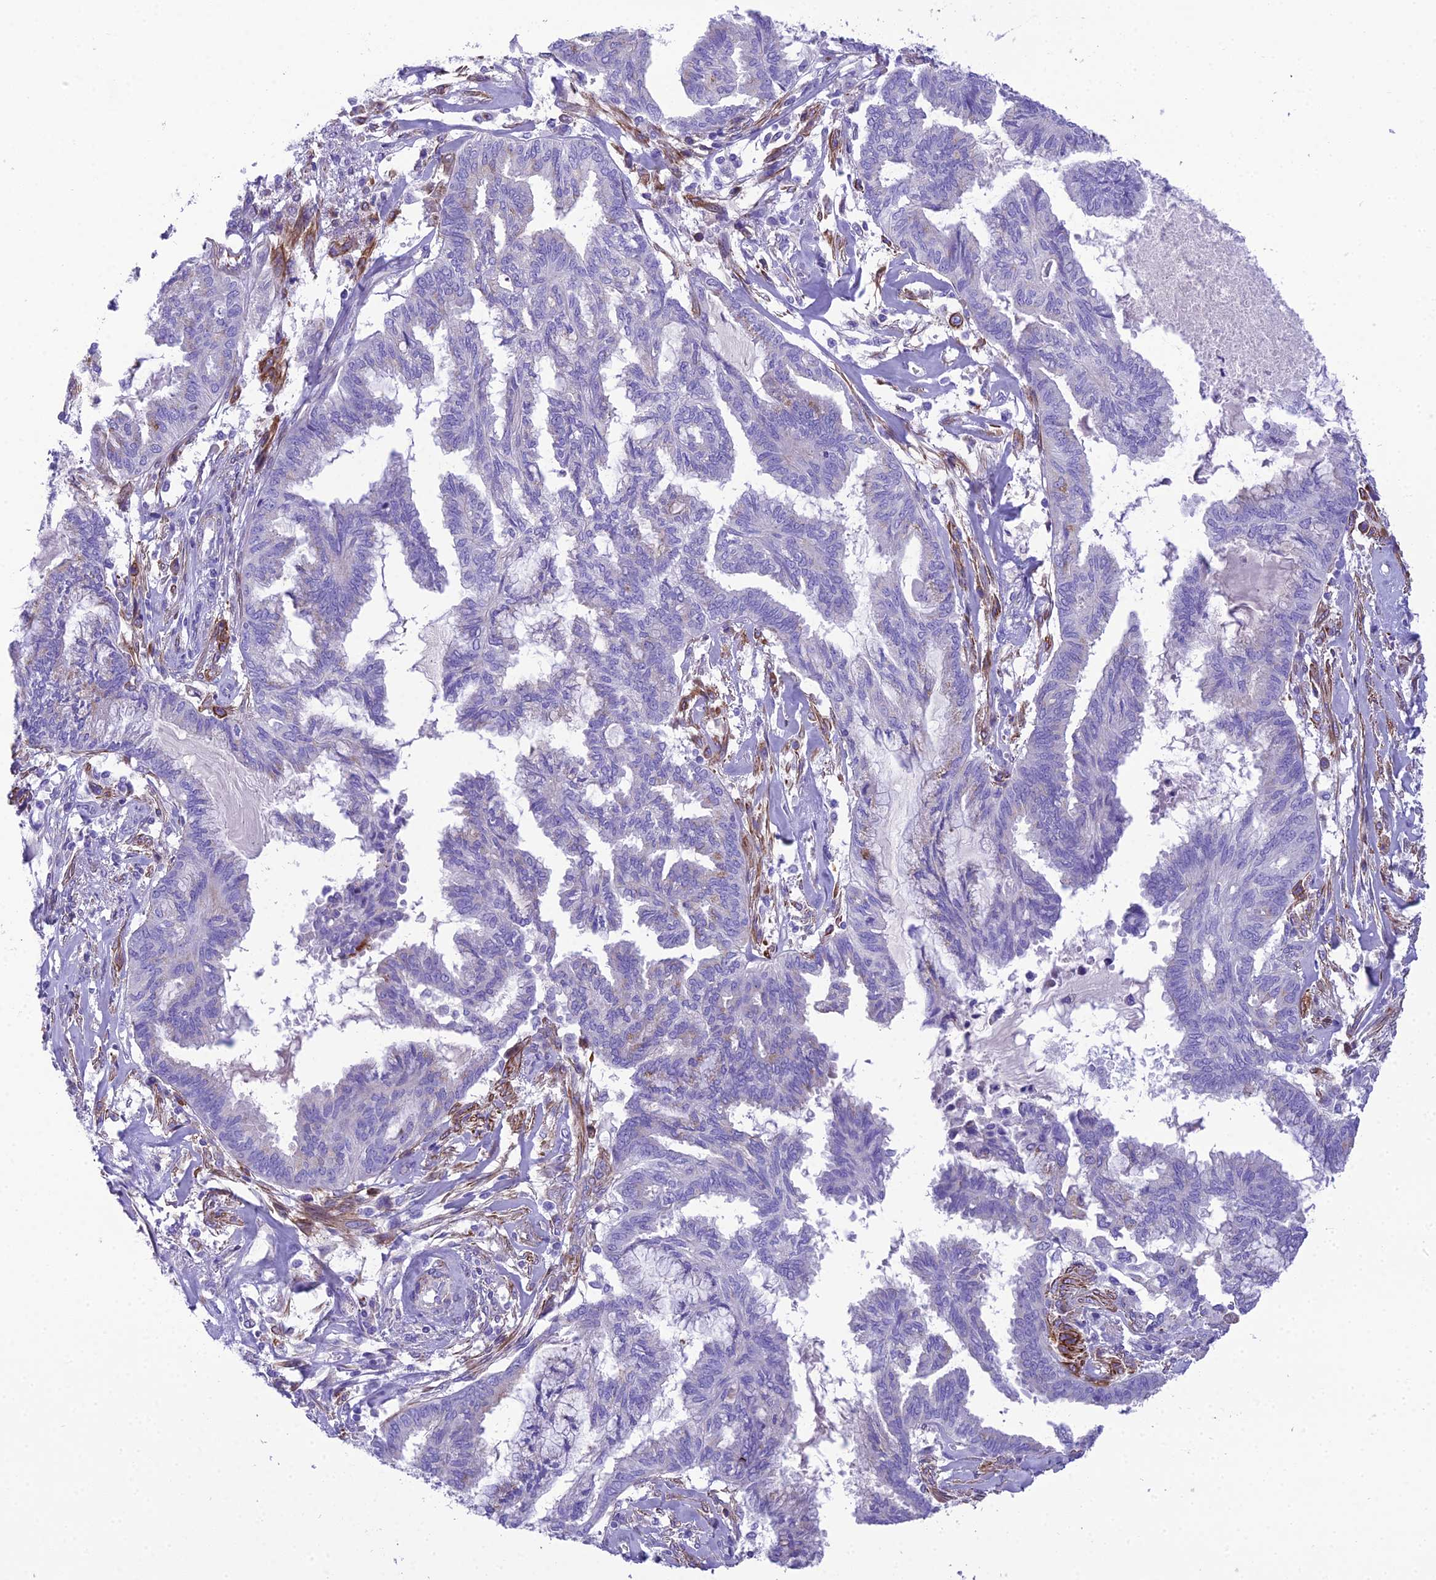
{"staining": {"intensity": "negative", "quantity": "none", "location": "none"}, "tissue": "endometrial cancer", "cell_type": "Tumor cells", "image_type": "cancer", "snomed": [{"axis": "morphology", "description": "Adenocarcinoma, NOS"}, {"axis": "topography", "description": "Endometrium"}], "caption": "Tumor cells are negative for protein expression in human endometrial adenocarcinoma. (Brightfield microscopy of DAB (3,3'-diaminobenzidine) IHC at high magnification).", "gene": "GFRA1", "patient": {"sex": "female", "age": 86}}